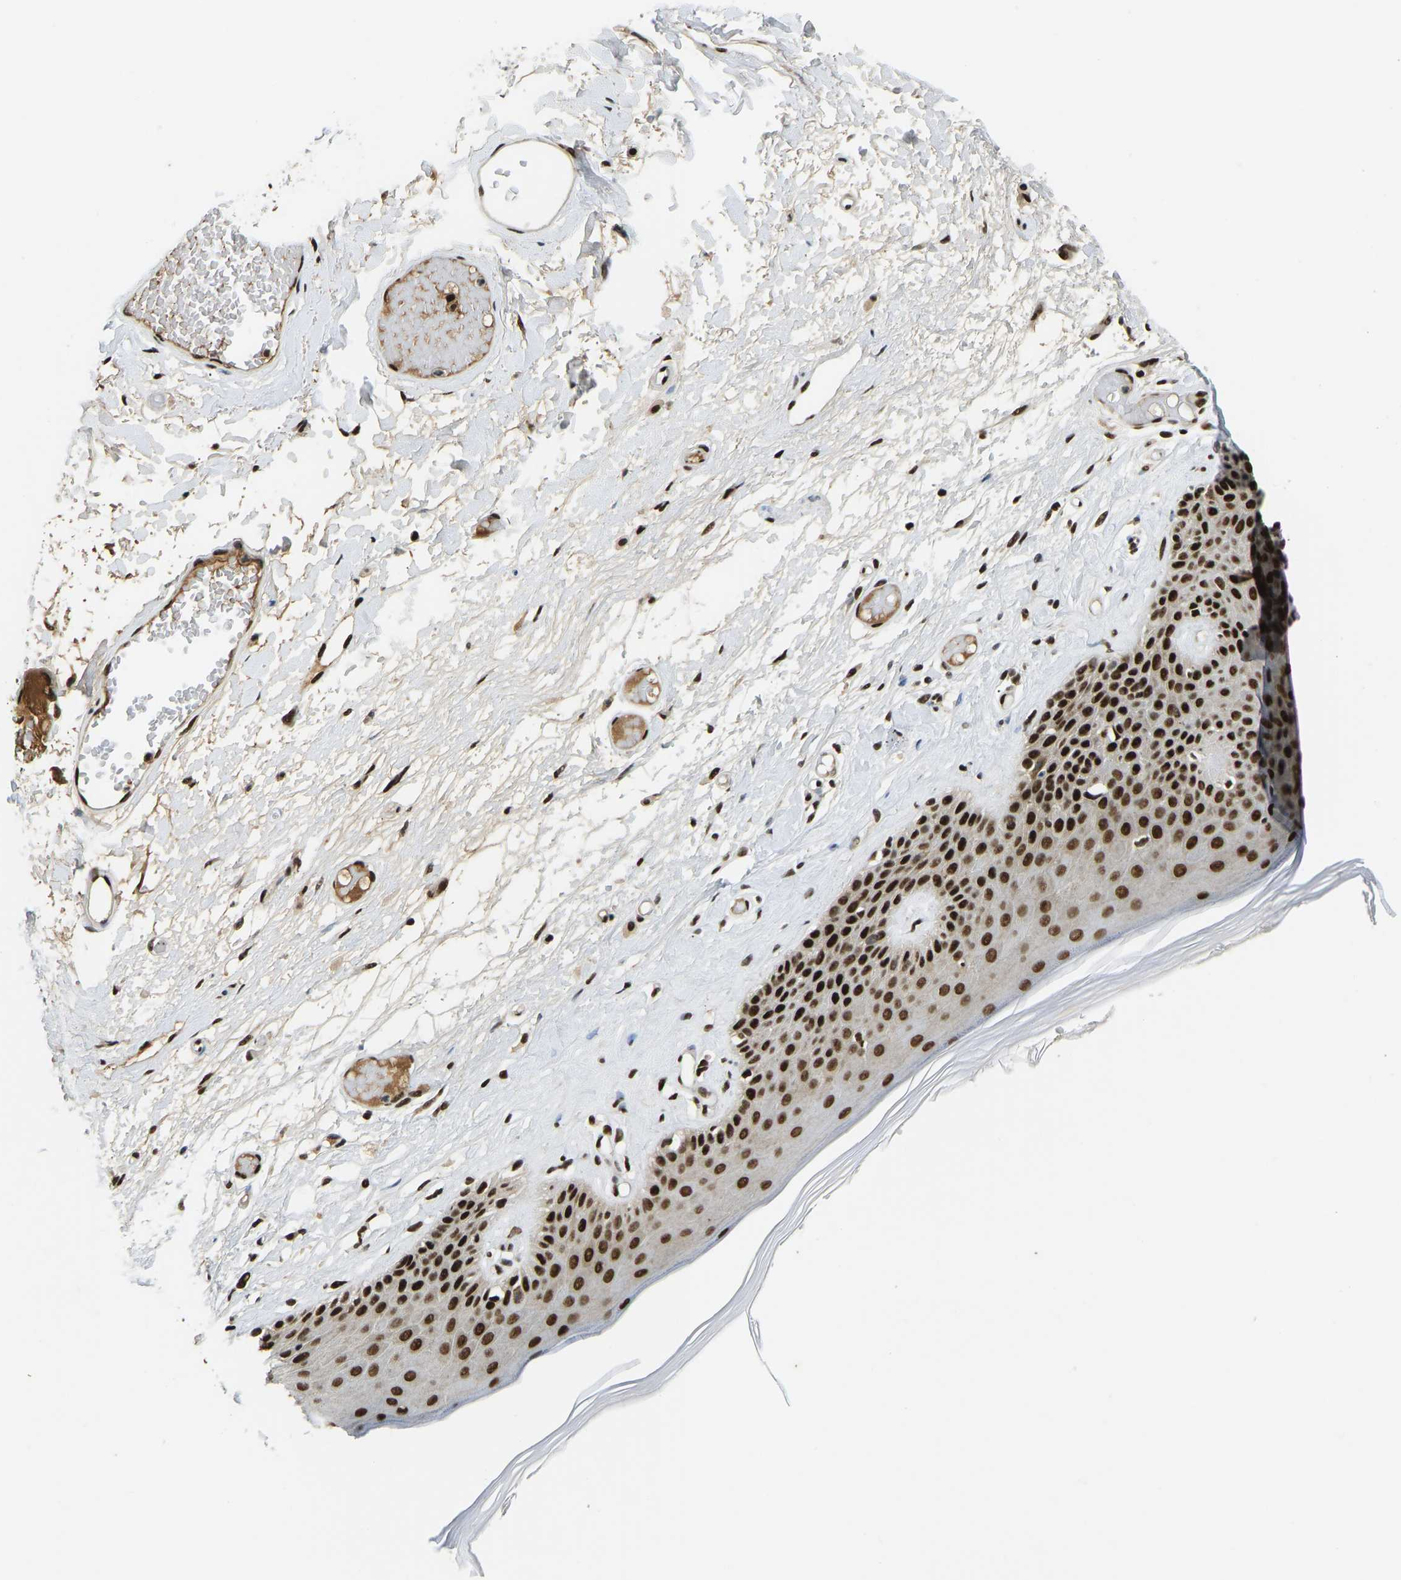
{"staining": {"intensity": "strong", "quantity": ">75%", "location": "nuclear"}, "tissue": "skin", "cell_type": "Epidermal cells", "image_type": "normal", "snomed": [{"axis": "morphology", "description": "Normal tissue, NOS"}, {"axis": "topography", "description": "Vulva"}], "caption": "Immunohistochemistry (IHC) (DAB (3,3'-diaminobenzidine)) staining of normal human skin demonstrates strong nuclear protein positivity in approximately >75% of epidermal cells.", "gene": "FOXK1", "patient": {"sex": "female", "age": 73}}